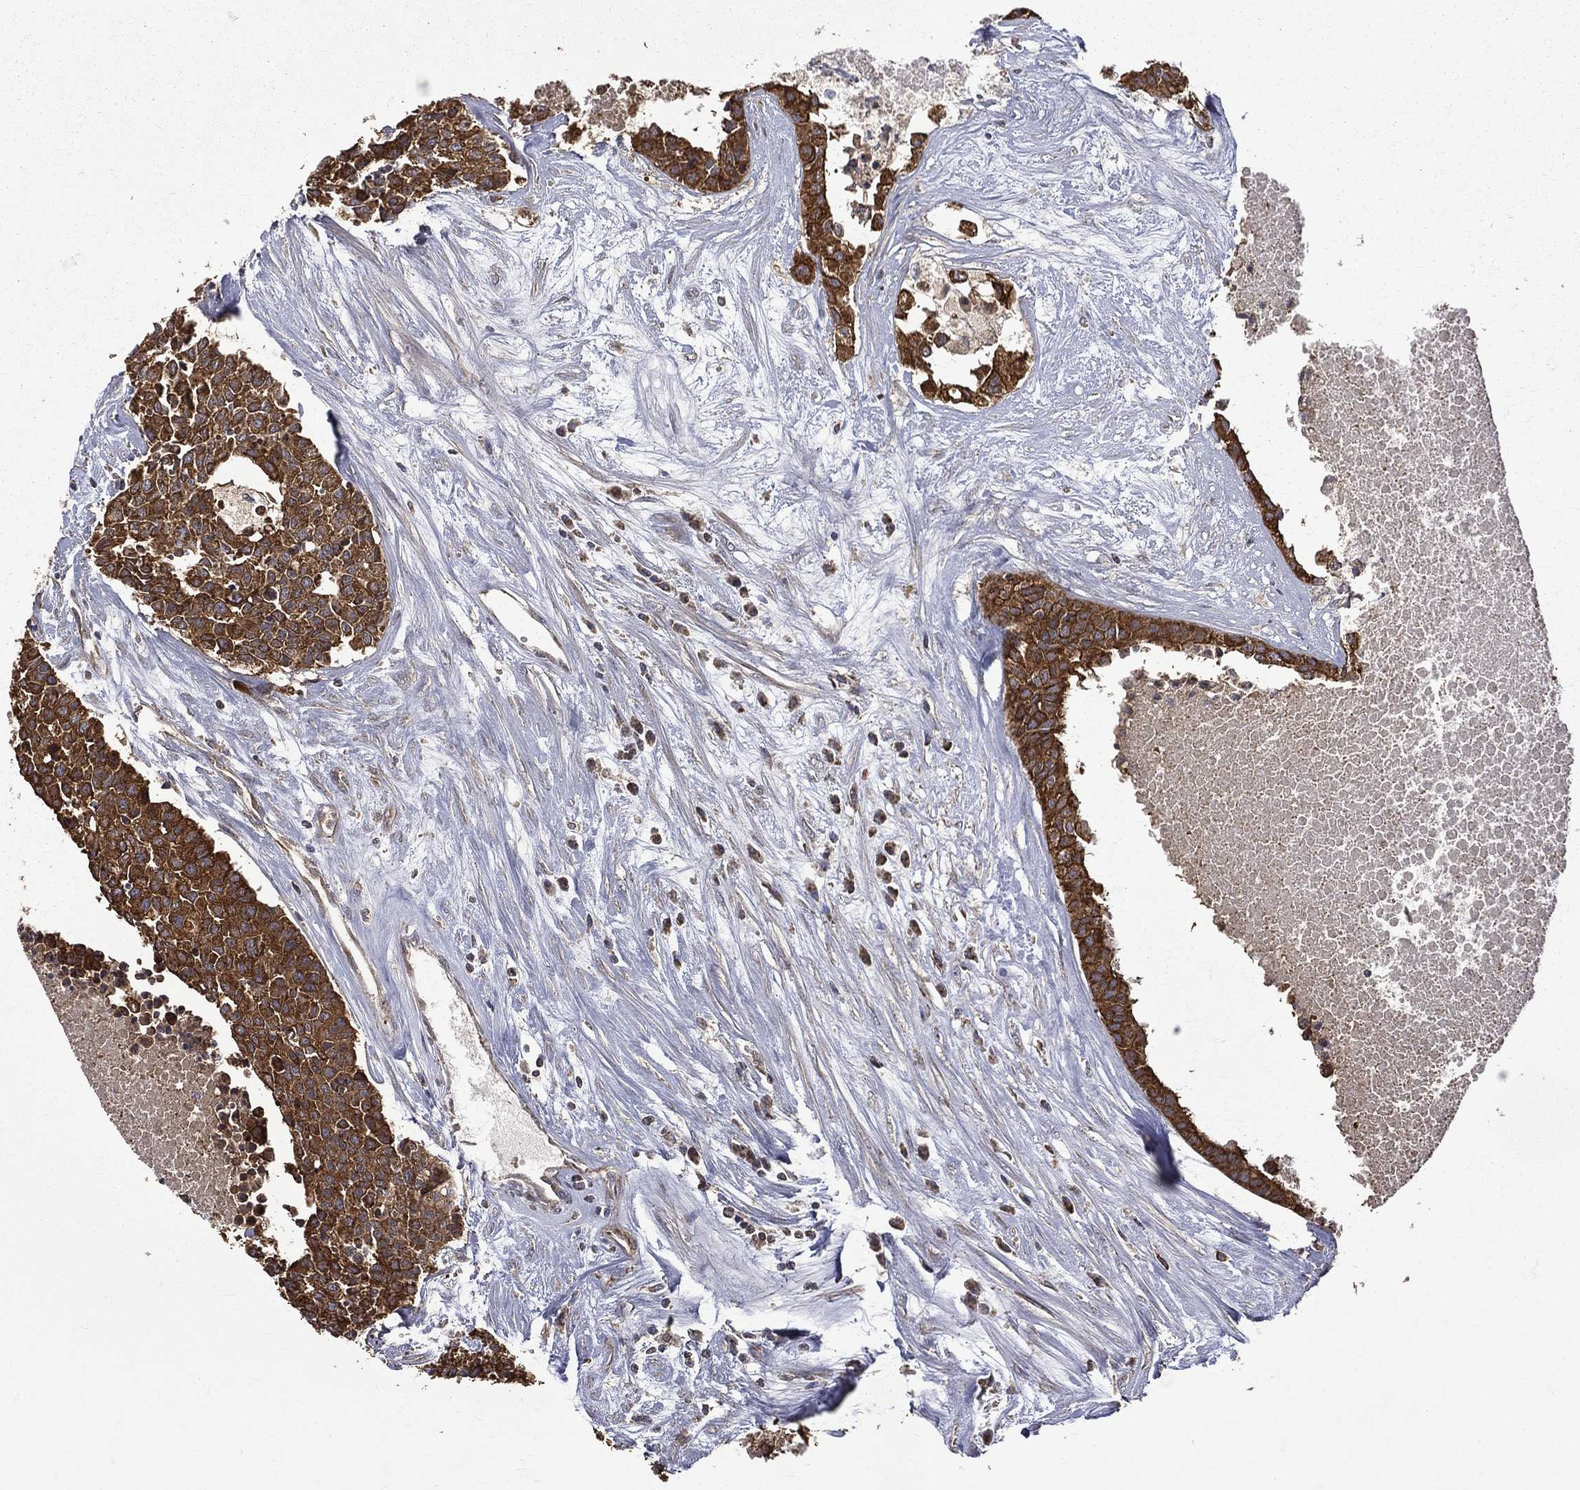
{"staining": {"intensity": "strong", "quantity": ">75%", "location": "cytoplasmic/membranous"}, "tissue": "carcinoid", "cell_type": "Tumor cells", "image_type": "cancer", "snomed": [{"axis": "morphology", "description": "Carcinoid, malignant, NOS"}, {"axis": "topography", "description": "Colon"}], "caption": "Immunohistochemistry (IHC) (DAB) staining of human carcinoid demonstrates strong cytoplasmic/membranous protein expression in about >75% of tumor cells.", "gene": "RPGR", "patient": {"sex": "male", "age": 81}}